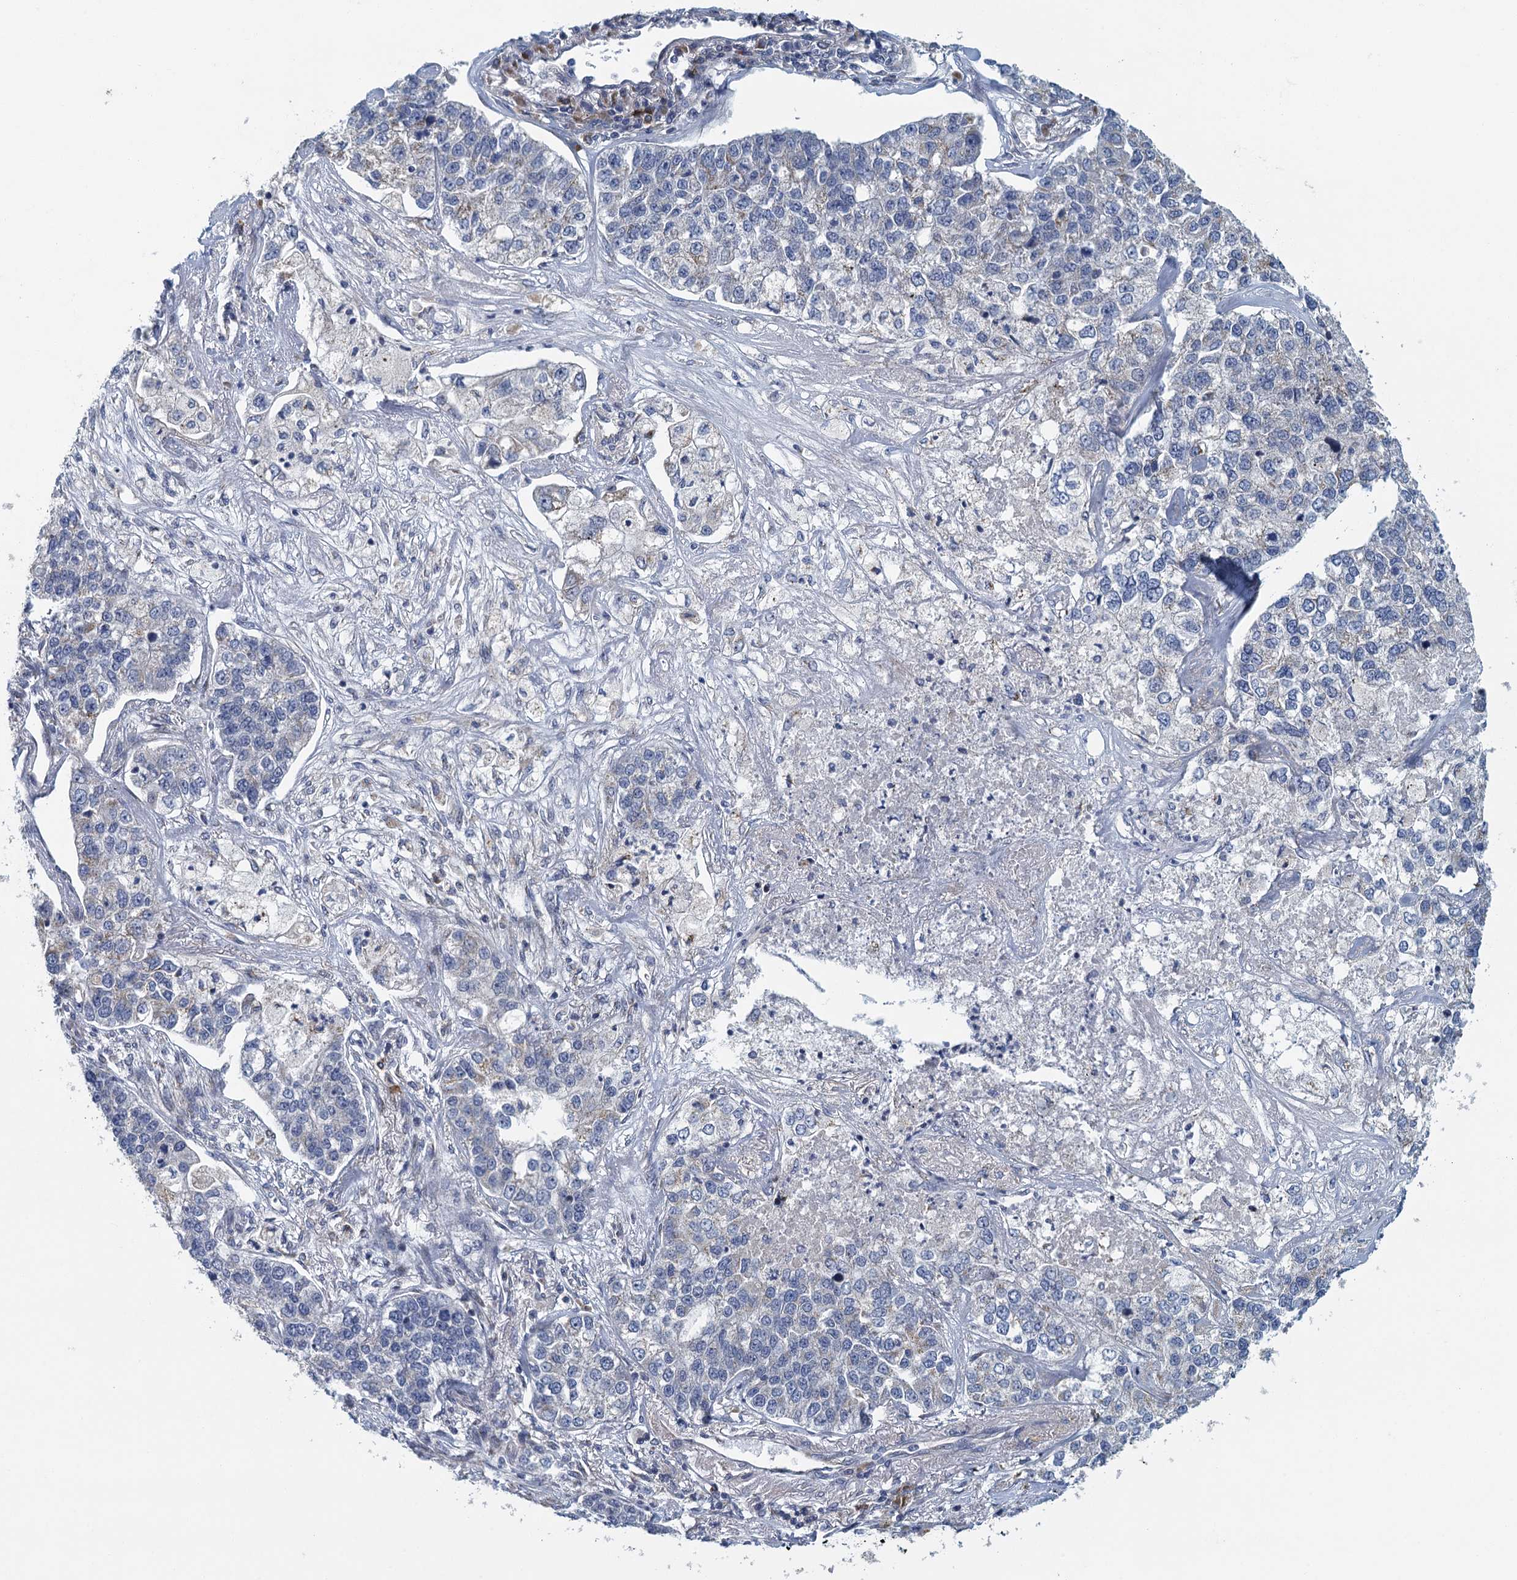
{"staining": {"intensity": "negative", "quantity": "none", "location": "none"}, "tissue": "lung cancer", "cell_type": "Tumor cells", "image_type": "cancer", "snomed": [{"axis": "morphology", "description": "Adenocarcinoma, NOS"}, {"axis": "topography", "description": "Lung"}], "caption": "IHC of human adenocarcinoma (lung) shows no expression in tumor cells. The staining was performed using DAB to visualize the protein expression in brown, while the nuclei were stained in blue with hematoxylin (Magnification: 20x).", "gene": "ALG2", "patient": {"sex": "male", "age": 49}}